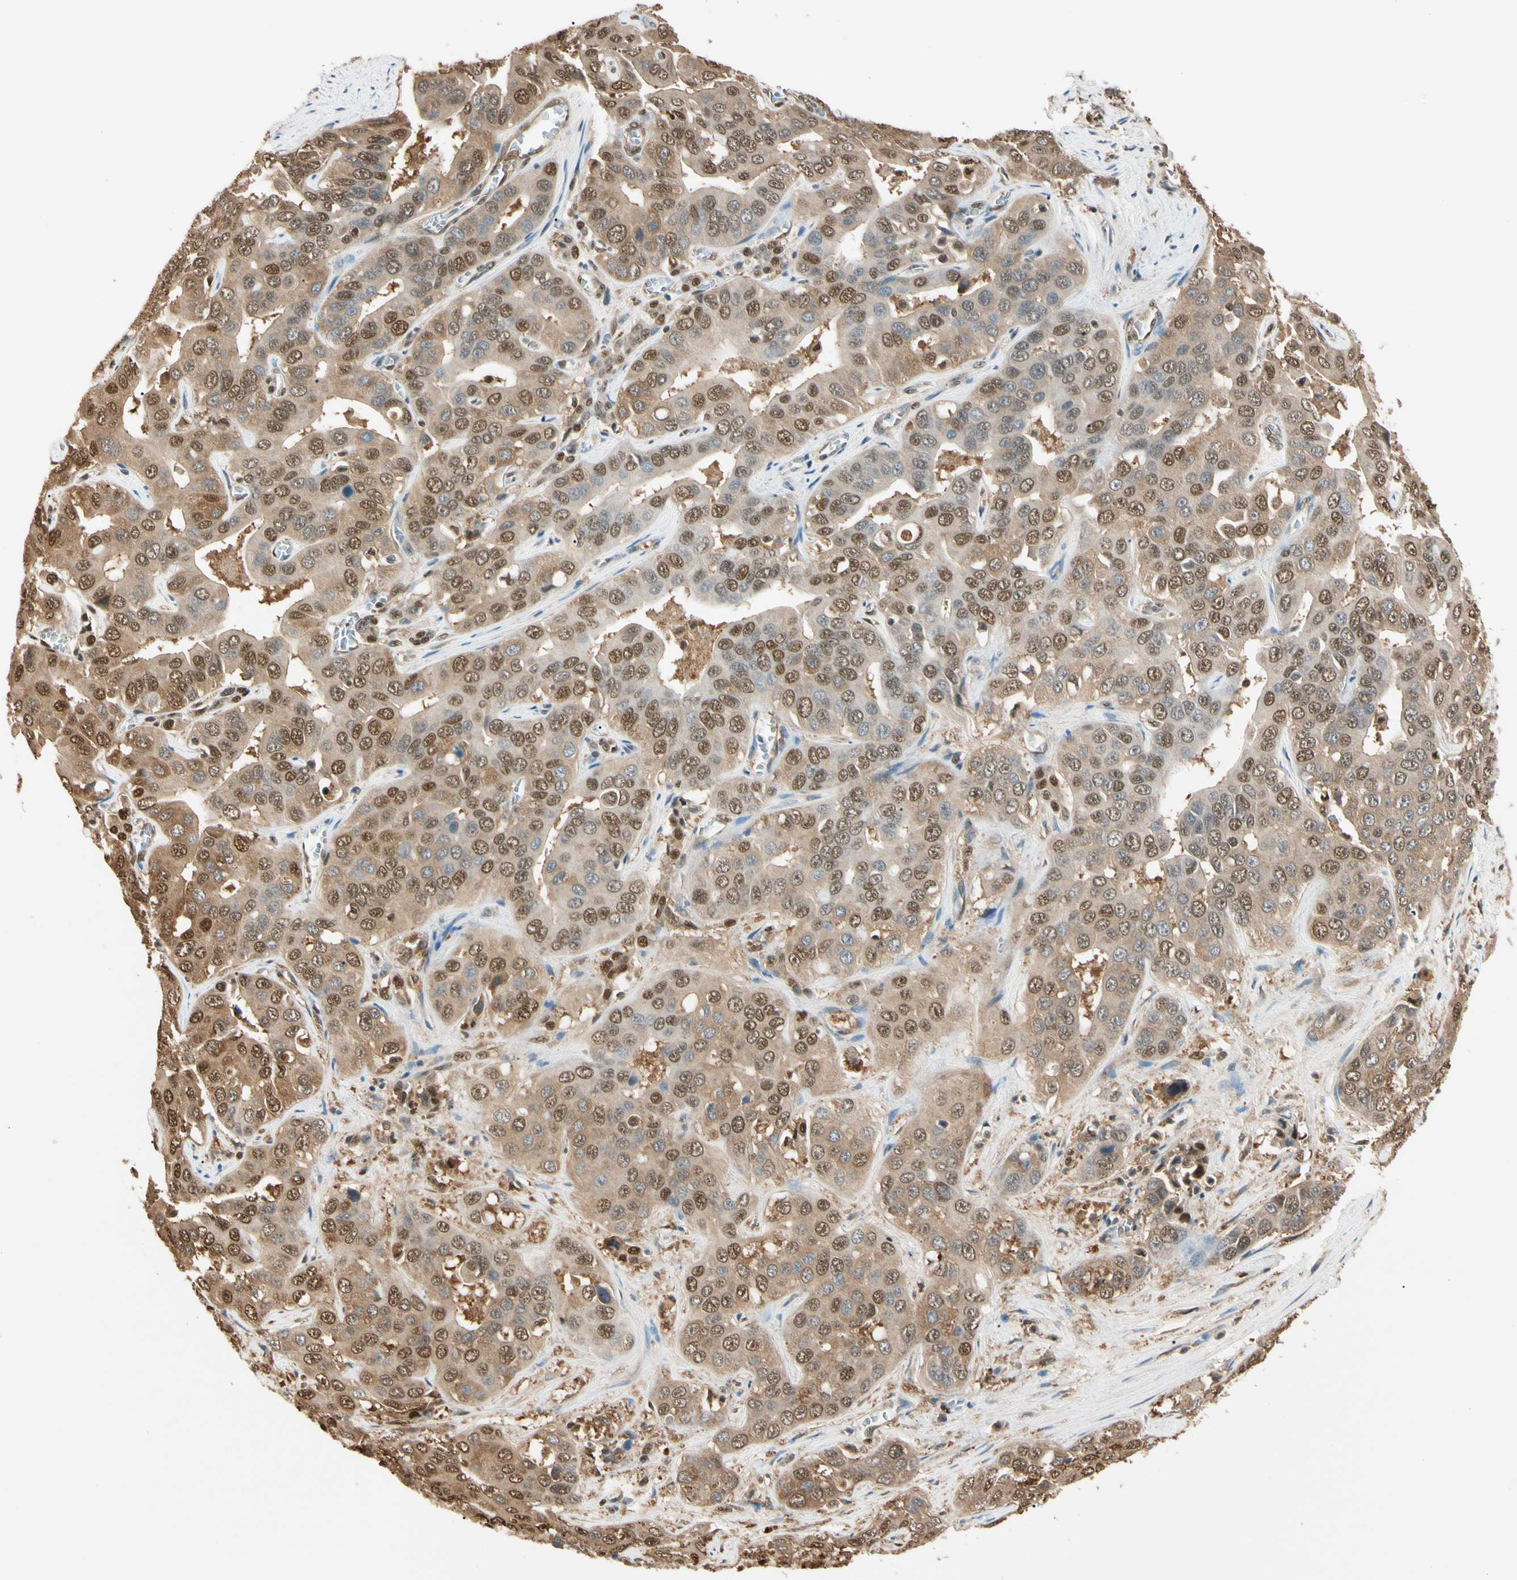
{"staining": {"intensity": "moderate", "quantity": ">75%", "location": "cytoplasmic/membranous,nuclear"}, "tissue": "liver cancer", "cell_type": "Tumor cells", "image_type": "cancer", "snomed": [{"axis": "morphology", "description": "Cholangiocarcinoma"}, {"axis": "topography", "description": "Liver"}], "caption": "Human liver cancer (cholangiocarcinoma) stained with a protein marker shows moderate staining in tumor cells.", "gene": "PNCK", "patient": {"sex": "female", "age": 52}}